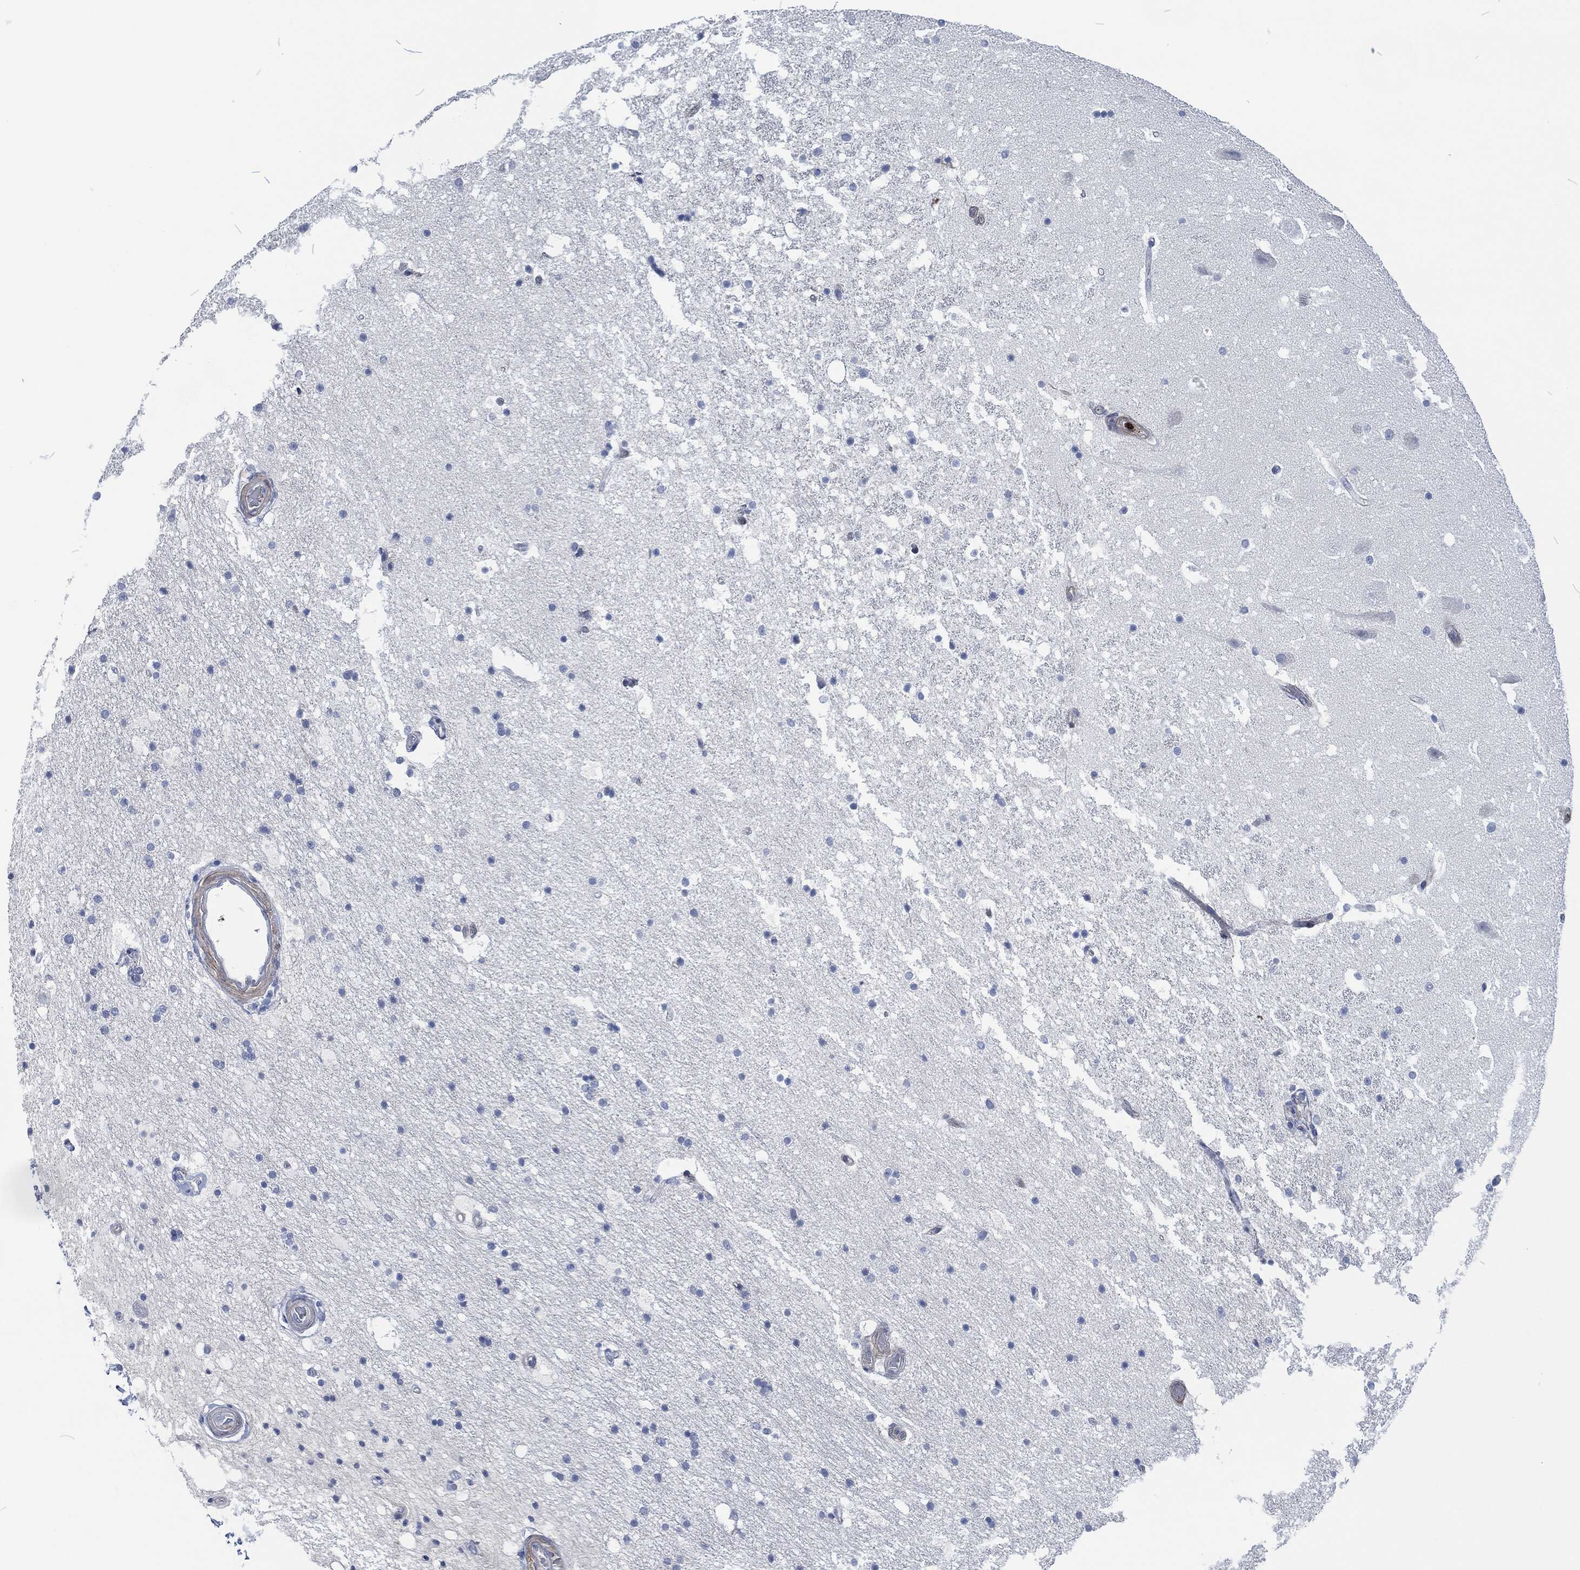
{"staining": {"intensity": "negative", "quantity": "none", "location": "none"}, "tissue": "hippocampus", "cell_type": "Glial cells", "image_type": "normal", "snomed": [{"axis": "morphology", "description": "Normal tissue, NOS"}, {"axis": "topography", "description": "Hippocampus"}], "caption": "DAB immunohistochemical staining of unremarkable hippocampus displays no significant staining in glial cells.", "gene": "MPO", "patient": {"sex": "male", "age": 51}}